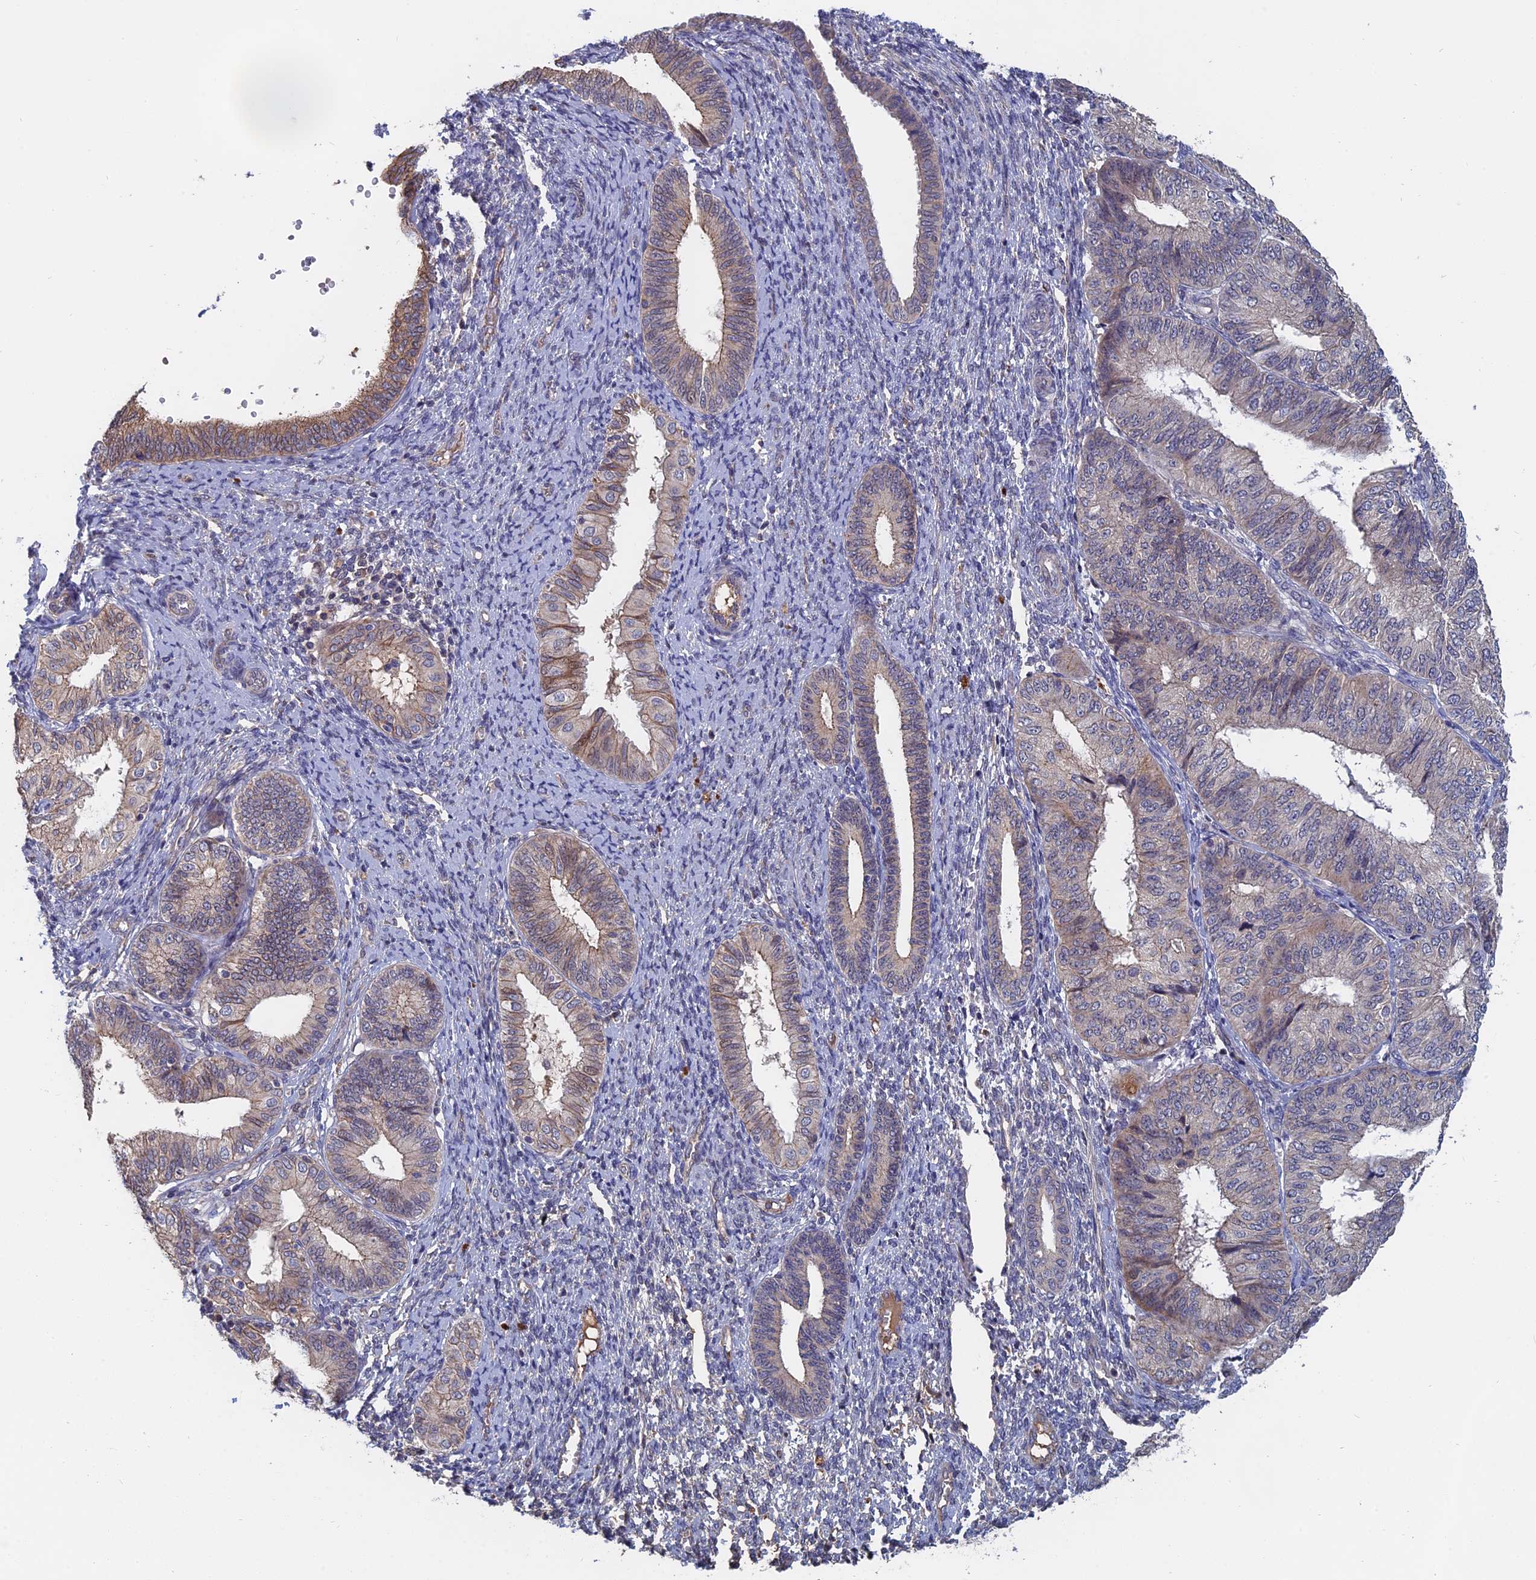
{"staining": {"intensity": "weak", "quantity": "<25%", "location": "cytoplasmic/membranous"}, "tissue": "endometrial cancer", "cell_type": "Tumor cells", "image_type": "cancer", "snomed": [{"axis": "morphology", "description": "Adenocarcinoma, NOS"}, {"axis": "topography", "description": "Endometrium"}], "caption": "Tumor cells show no significant expression in adenocarcinoma (endometrial).", "gene": "SLC33A1", "patient": {"sex": "female", "age": 58}}